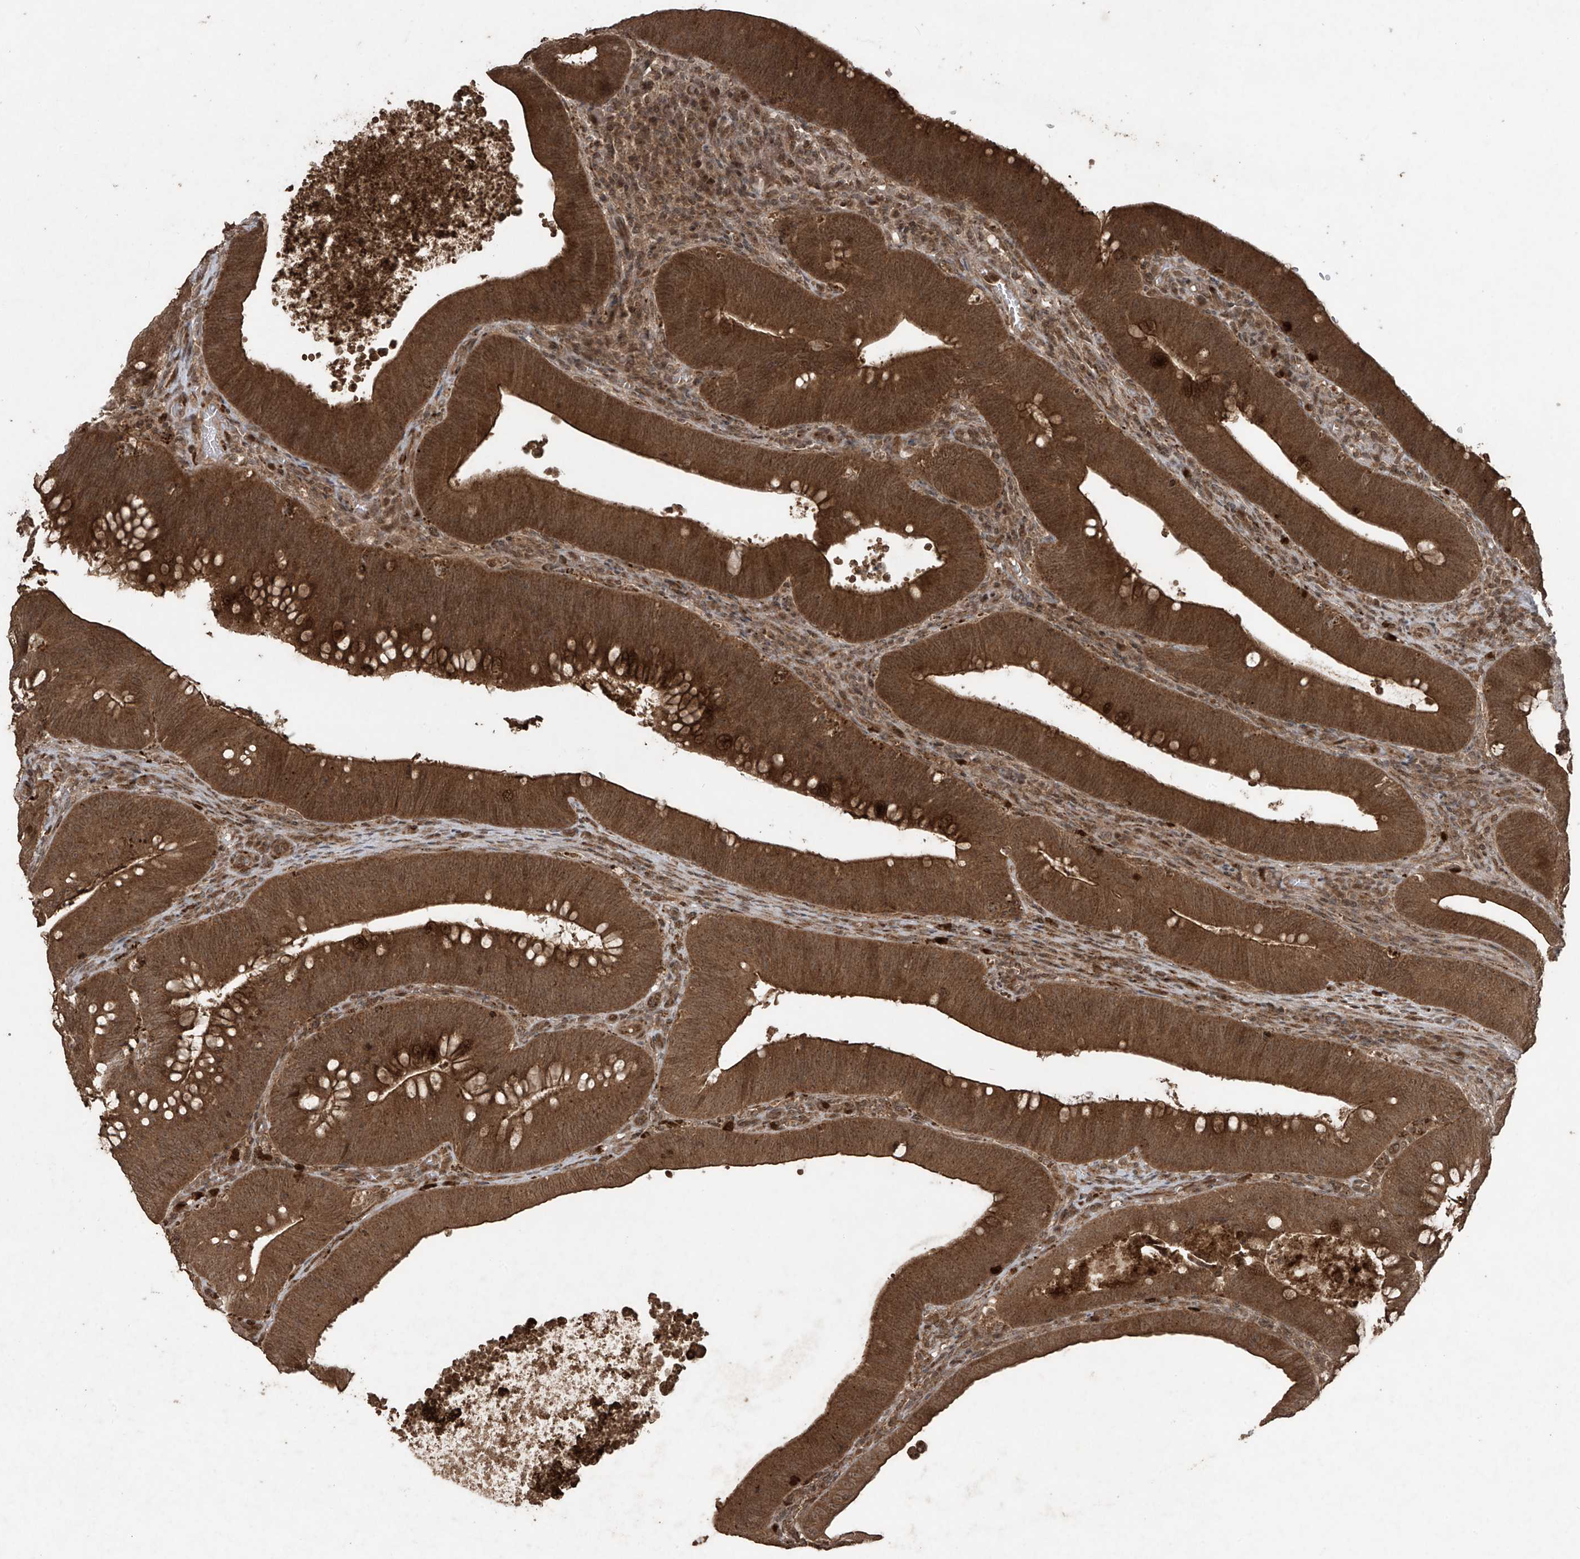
{"staining": {"intensity": "strong", "quantity": ">75%", "location": "cytoplasmic/membranous"}, "tissue": "colorectal cancer", "cell_type": "Tumor cells", "image_type": "cancer", "snomed": [{"axis": "morphology", "description": "Normal tissue, NOS"}, {"axis": "topography", "description": "Colon"}], "caption": "Human colorectal cancer stained with a protein marker reveals strong staining in tumor cells.", "gene": "PGPEP1", "patient": {"sex": "female", "age": 82}}